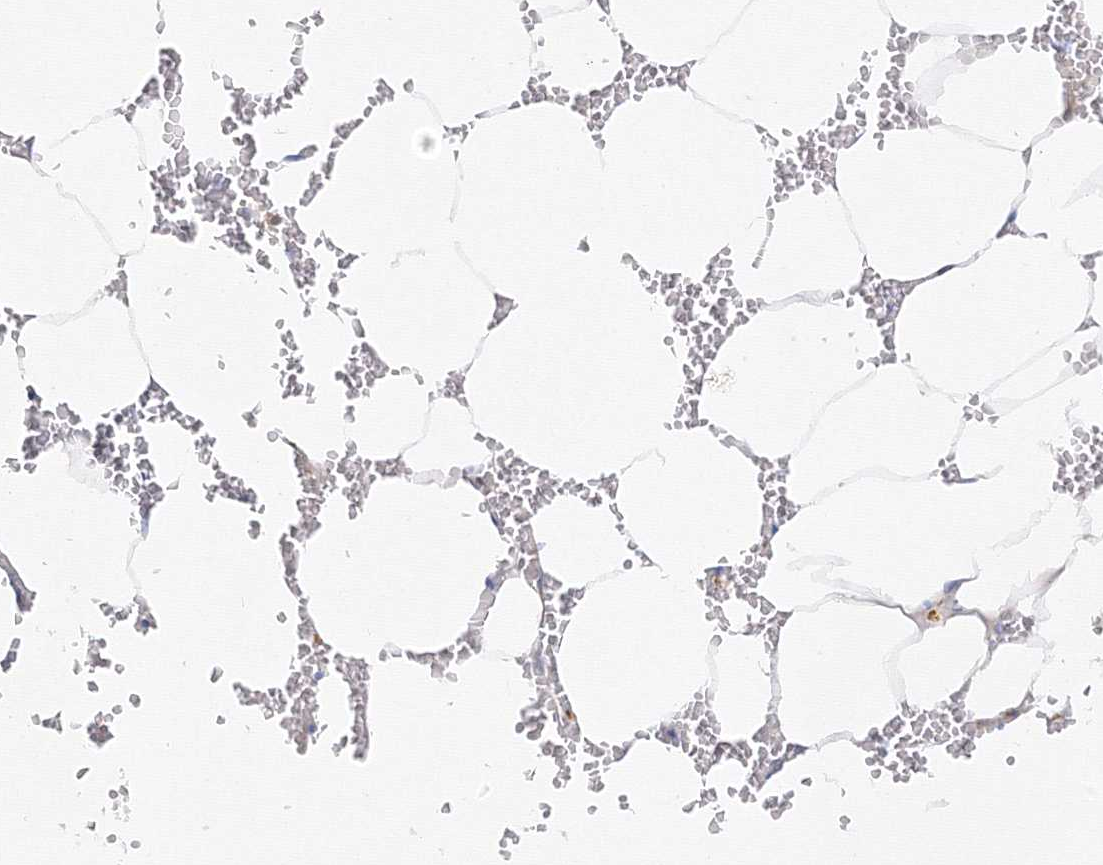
{"staining": {"intensity": "negative", "quantity": "none", "location": "none"}, "tissue": "bone marrow", "cell_type": "Hematopoietic cells", "image_type": "normal", "snomed": [{"axis": "morphology", "description": "Normal tissue, NOS"}, {"axis": "topography", "description": "Bone marrow"}], "caption": "DAB immunohistochemical staining of unremarkable bone marrow exhibits no significant staining in hematopoietic cells. (DAB immunohistochemistry (IHC) visualized using brightfield microscopy, high magnification).", "gene": "TAMM41", "patient": {"sex": "male", "age": 70}}